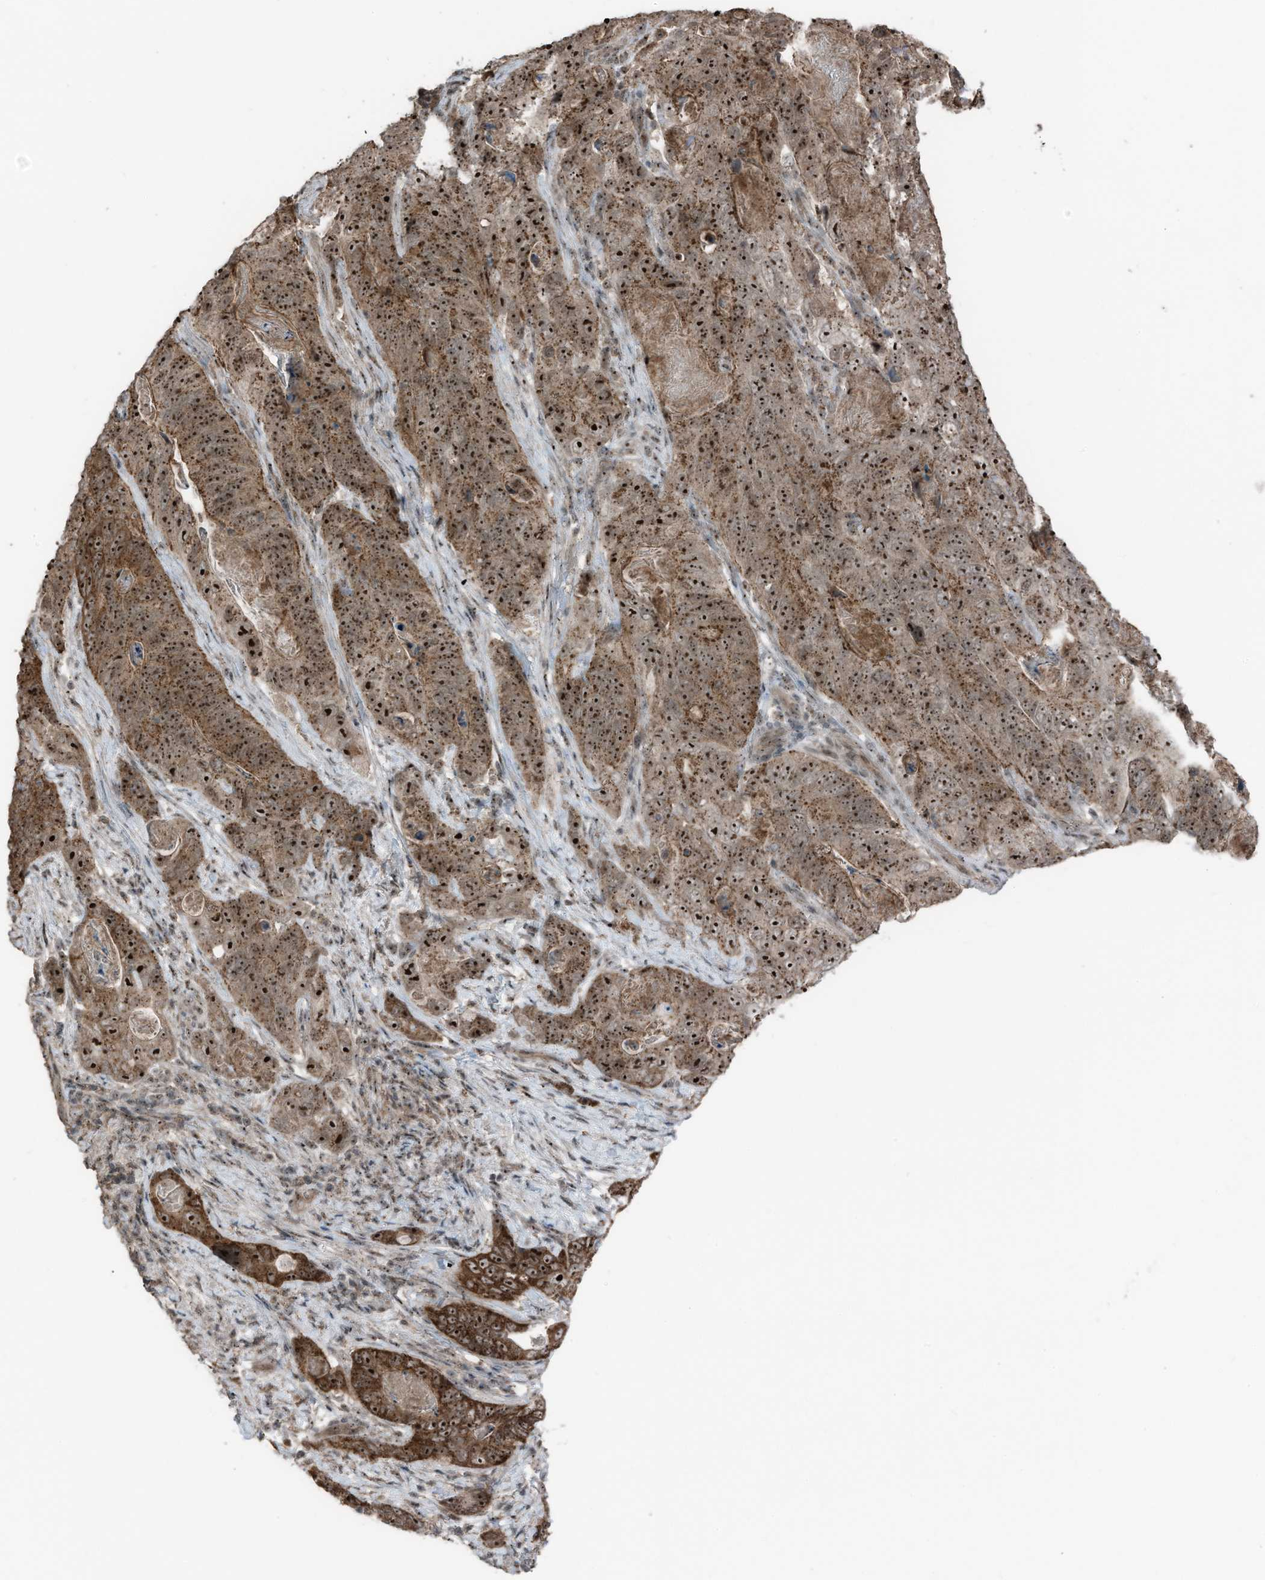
{"staining": {"intensity": "moderate", "quantity": ">75%", "location": "cytoplasmic/membranous,nuclear"}, "tissue": "stomach cancer", "cell_type": "Tumor cells", "image_type": "cancer", "snomed": [{"axis": "morphology", "description": "Normal tissue, NOS"}, {"axis": "morphology", "description": "Adenocarcinoma, NOS"}, {"axis": "topography", "description": "Stomach"}], "caption": "Protein analysis of stomach cancer (adenocarcinoma) tissue displays moderate cytoplasmic/membranous and nuclear positivity in about >75% of tumor cells.", "gene": "UTP3", "patient": {"sex": "female", "age": 89}}